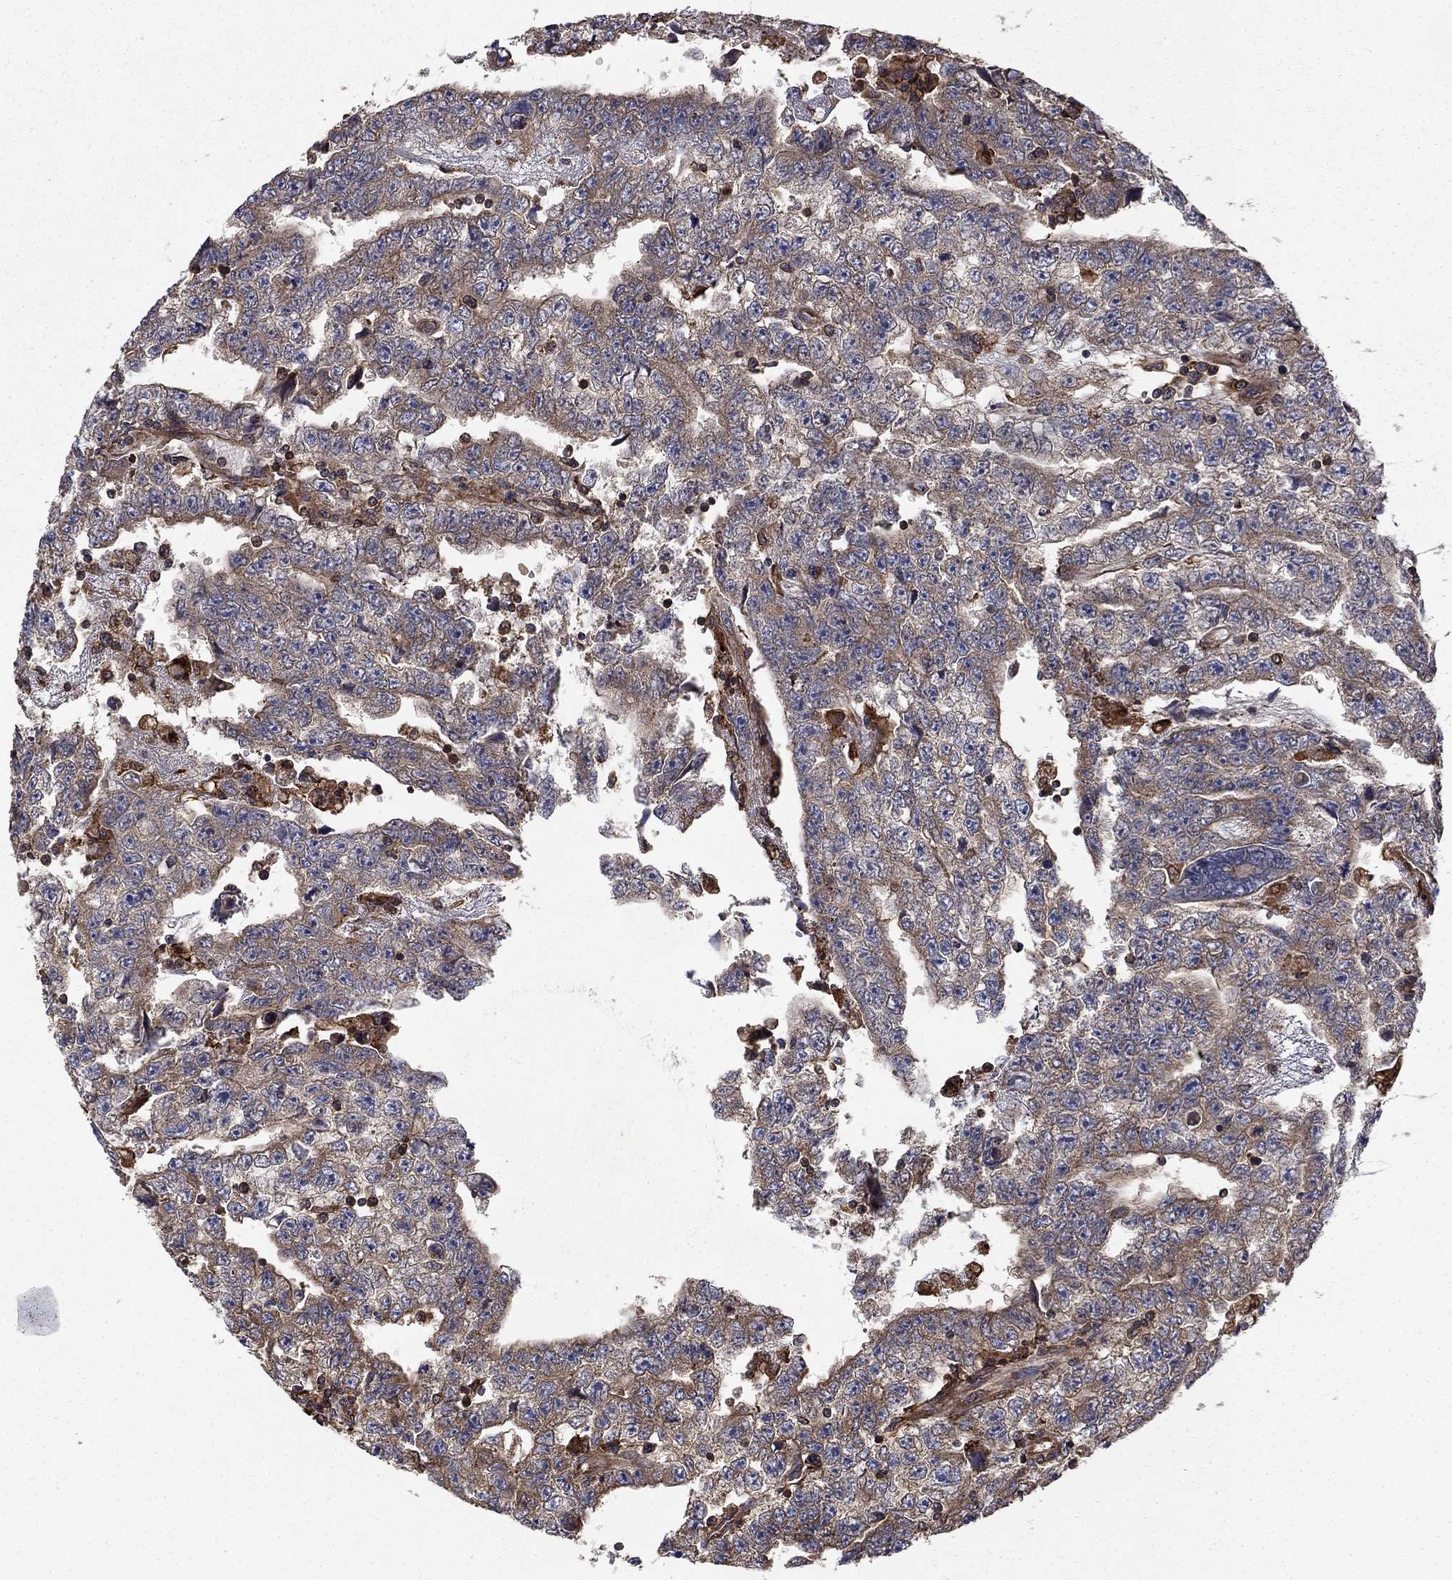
{"staining": {"intensity": "moderate", "quantity": "25%-75%", "location": "cytoplasmic/membranous"}, "tissue": "testis cancer", "cell_type": "Tumor cells", "image_type": "cancer", "snomed": [{"axis": "morphology", "description": "Carcinoma, Embryonal, NOS"}, {"axis": "topography", "description": "Testis"}], "caption": "High-magnification brightfield microscopy of testis cancer (embryonal carcinoma) stained with DAB (brown) and counterstained with hematoxylin (blue). tumor cells exhibit moderate cytoplasmic/membranous staining is appreciated in about25%-75% of cells. (IHC, brightfield microscopy, high magnification).", "gene": "BABAM2", "patient": {"sex": "male", "age": 25}}